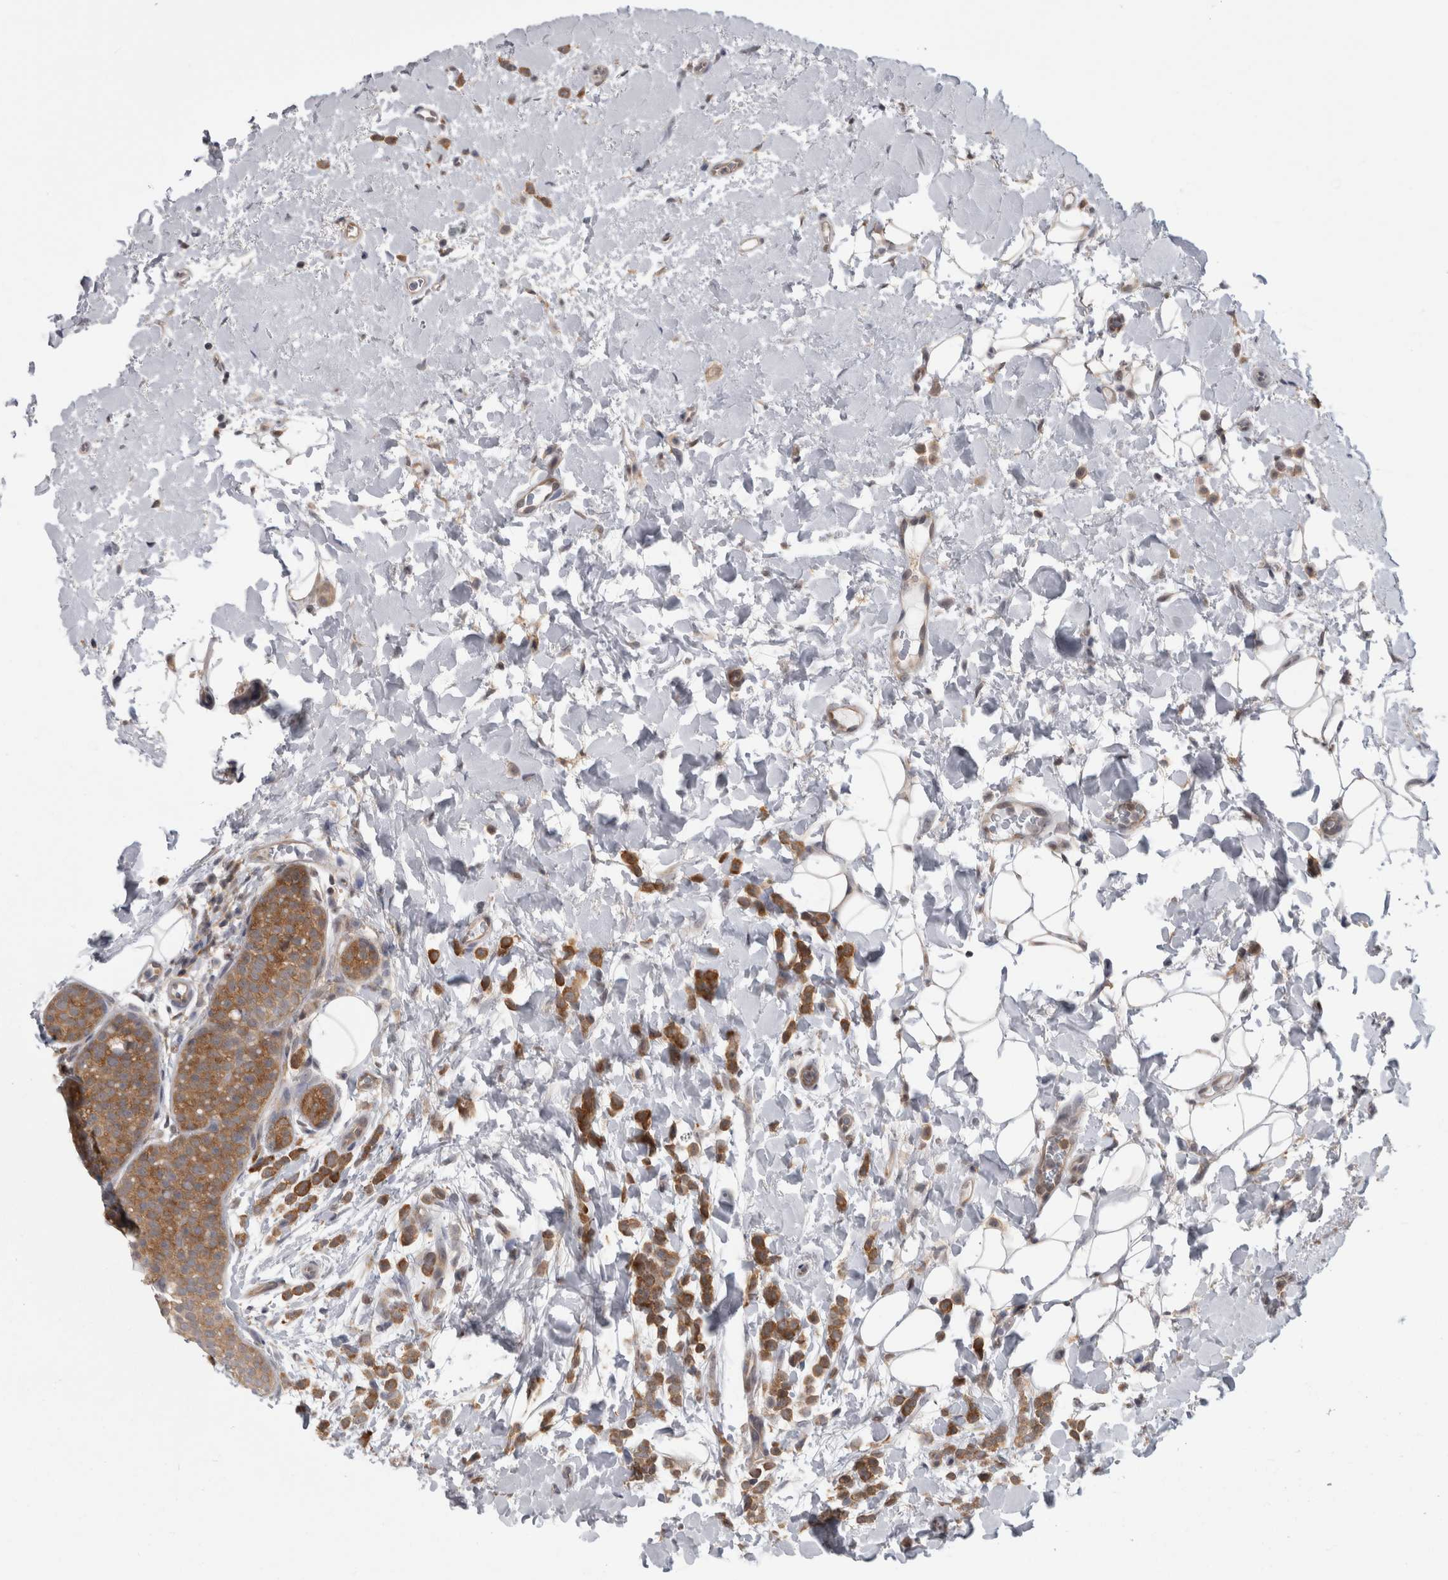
{"staining": {"intensity": "moderate", "quantity": ">75%", "location": "cytoplasmic/membranous"}, "tissue": "breast cancer", "cell_type": "Tumor cells", "image_type": "cancer", "snomed": [{"axis": "morphology", "description": "Normal tissue, NOS"}, {"axis": "morphology", "description": "Lobular carcinoma"}, {"axis": "topography", "description": "Breast"}], "caption": "Breast cancer (lobular carcinoma) was stained to show a protein in brown. There is medium levels of moderate cytoplasmic/membranous staining in approximately >75% of tumor cells. The staining is performed using DAB (3,3'-diaminobenzidine) brown chromogen to label protein expression. The nuclei are counter-stained blue using hematoxylin.", "gene": "CACYBP", "patient": {"sex": "female", "age": 50}}